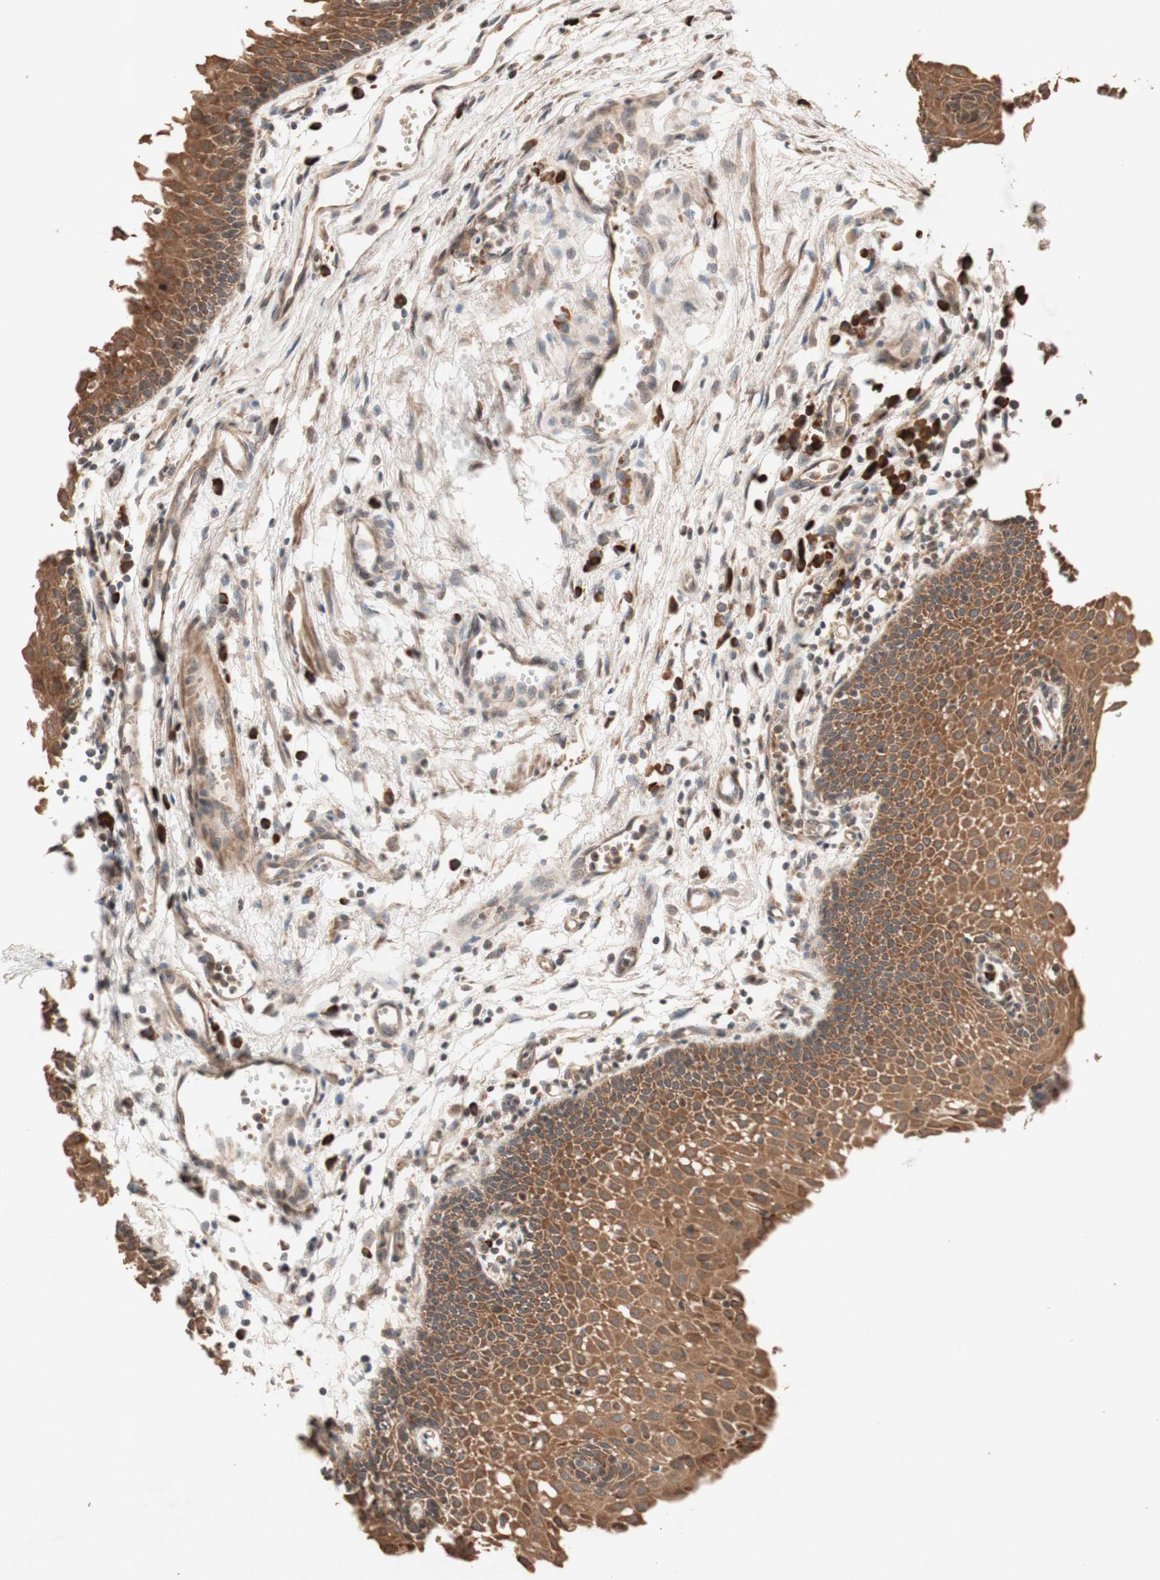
{"staining": {"intensity": "strong", "quantity": ">75%", "location": "cytoplasmic/membranous"}, "tissue": "urothelial cancer", "cell_type": "Tumor cells", "image_type": "cancer", "snomed": [{"axis": "morphology", "description": "Urothelial carcinoma, High grade"}, {"axis": "topography", "description": "Urinary bladder"}], "caption": "This photomicrograph reveals immunohistochemistry staining of human high-grade urothelial carcinoma, with high strong cytoplasmic/membranous staining in approximately >75% of tumor cells.", "gene": "DDOST", "patient": {"sex": "female", "age": 85}}